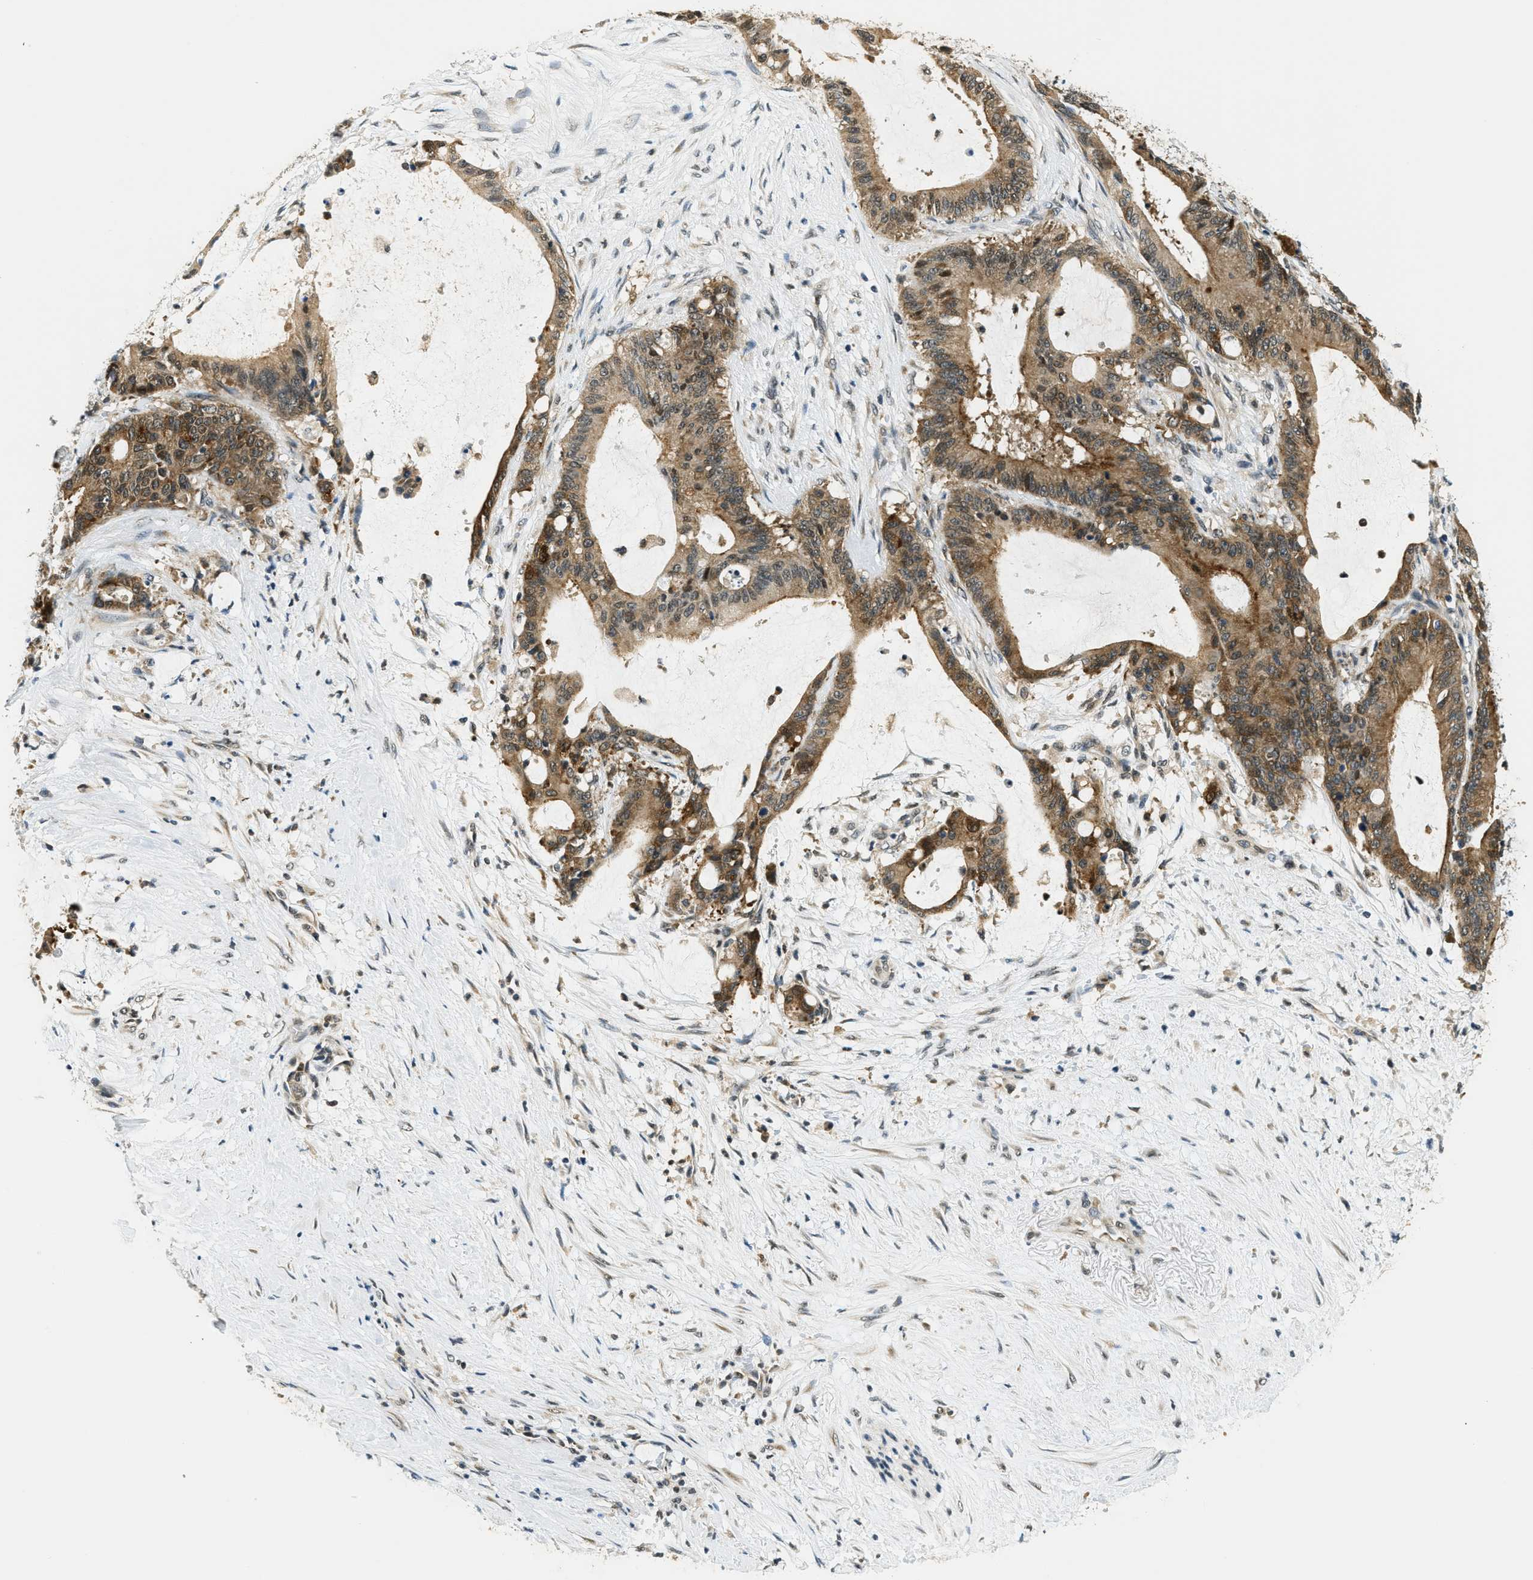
{"staining": {"intensity": "moderate", "quantity": ">75%", "location": "cytoplasmic/membranous"}, "tissue": "liver cancer", "cell_type": "Tumor cells", "image_type": "cancer", "snomed": [{"axis": "morphology", "description": "Cholangiocarcinoma"}, {"axis": "topography", "description": "Liver"}], "caption": "Brown immunohistochemical staining in liver cancer (cholangiocarcinoma) exhibits moderate cytoplasmic/membranous expression in about >75% of tumor cells.", "gene": "RAB11FIP1", "patient": {"sex": "female", "age": 73}}